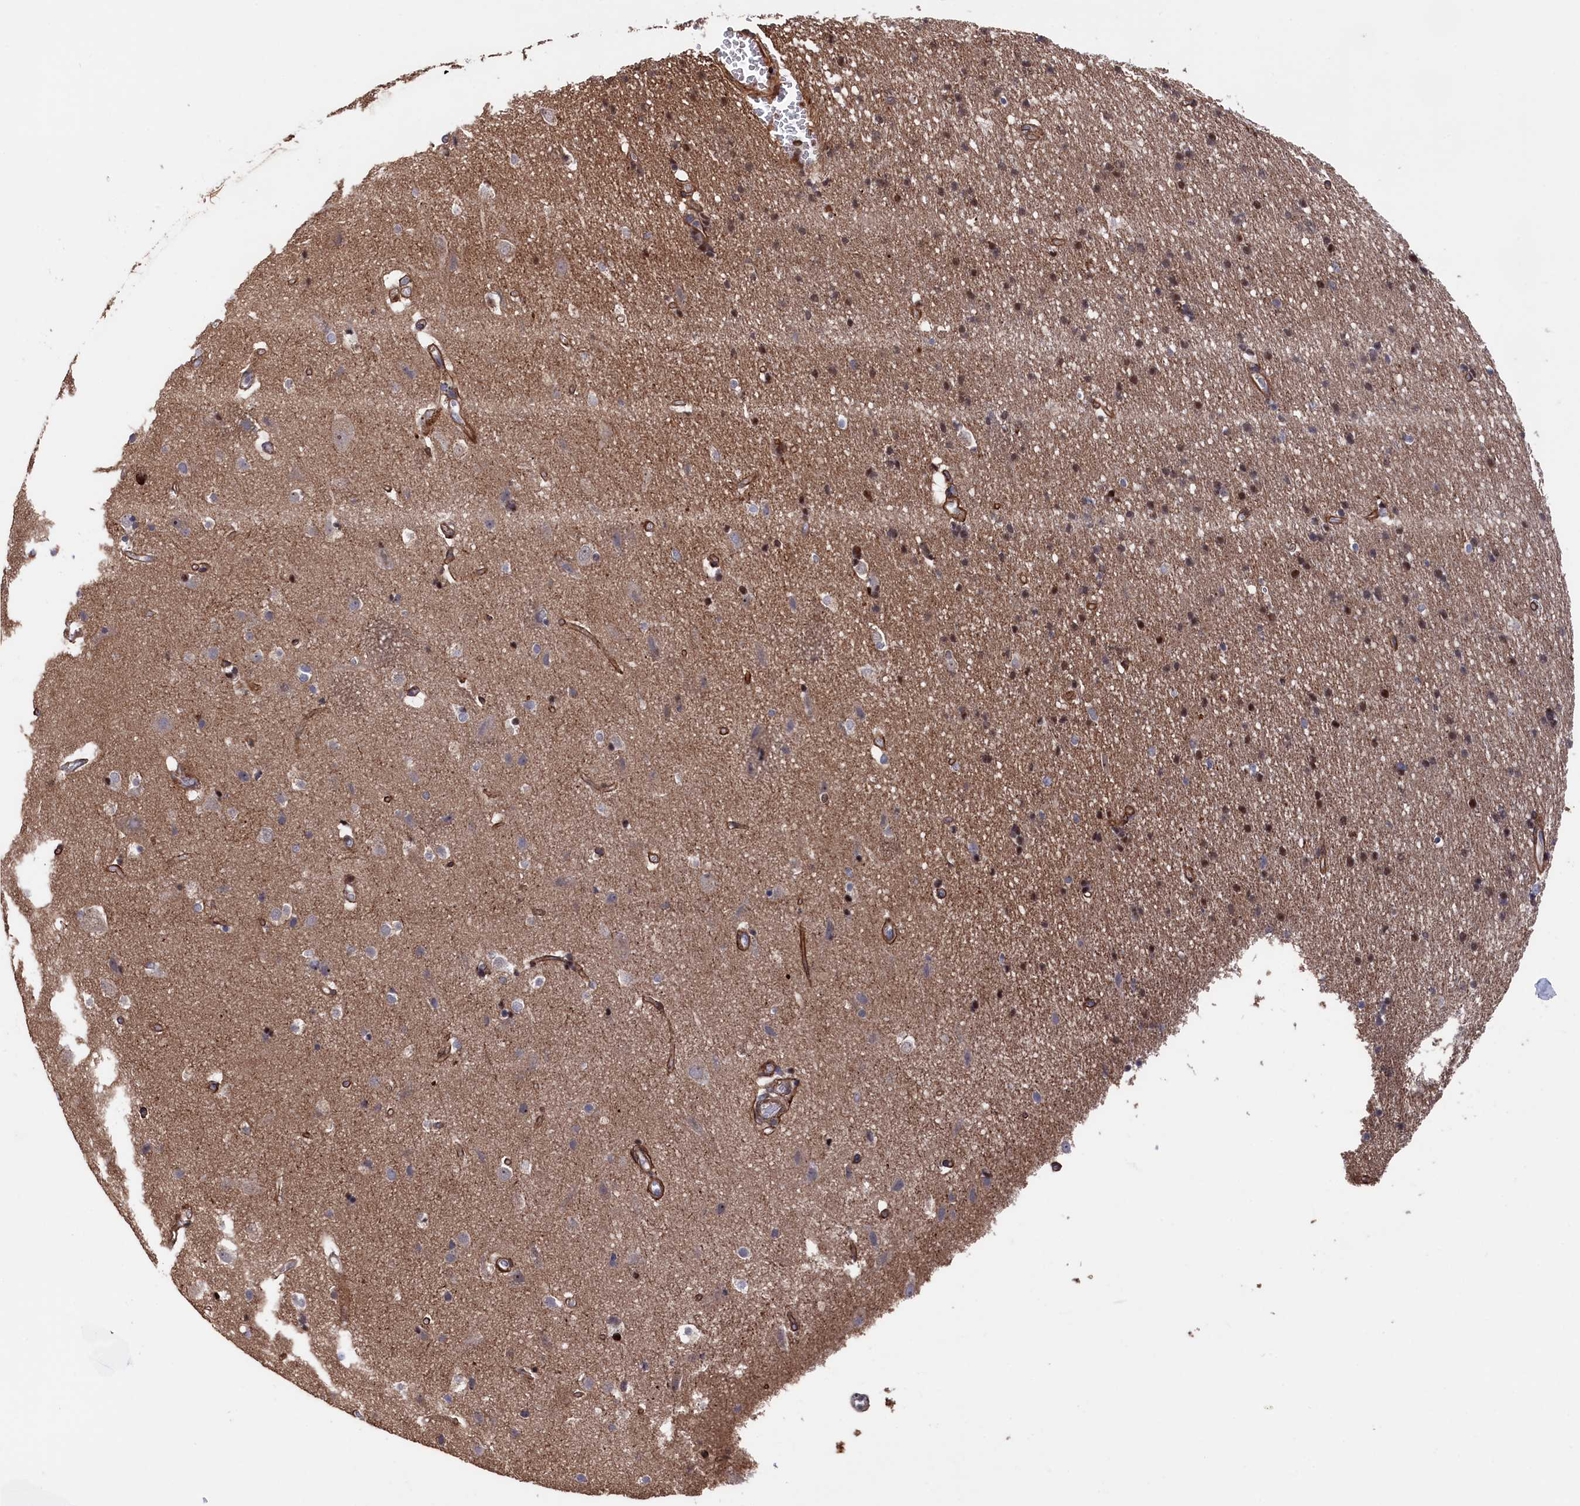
{"staining": {"intensity": "weak", "quantity": ">75%", "location": "cytoplasmic/membranous"}, "tissue": "cerebral cortex", "cell_type": "Endothelial cells", "image_type": "normal", "snomed": [{"axis": "morphology", "description": "Normal tissue, NOS"}, {"axis": "topography", "description": "Cerebral cortex"}], "caption": "Cerebral cortex stained with immunohistochemistry displays weak cytoplasmic/membranous positivity in about >75% of endothelial cells.", "gene": "ZNF891", "patient": {"sex": "male", "age": 54}}